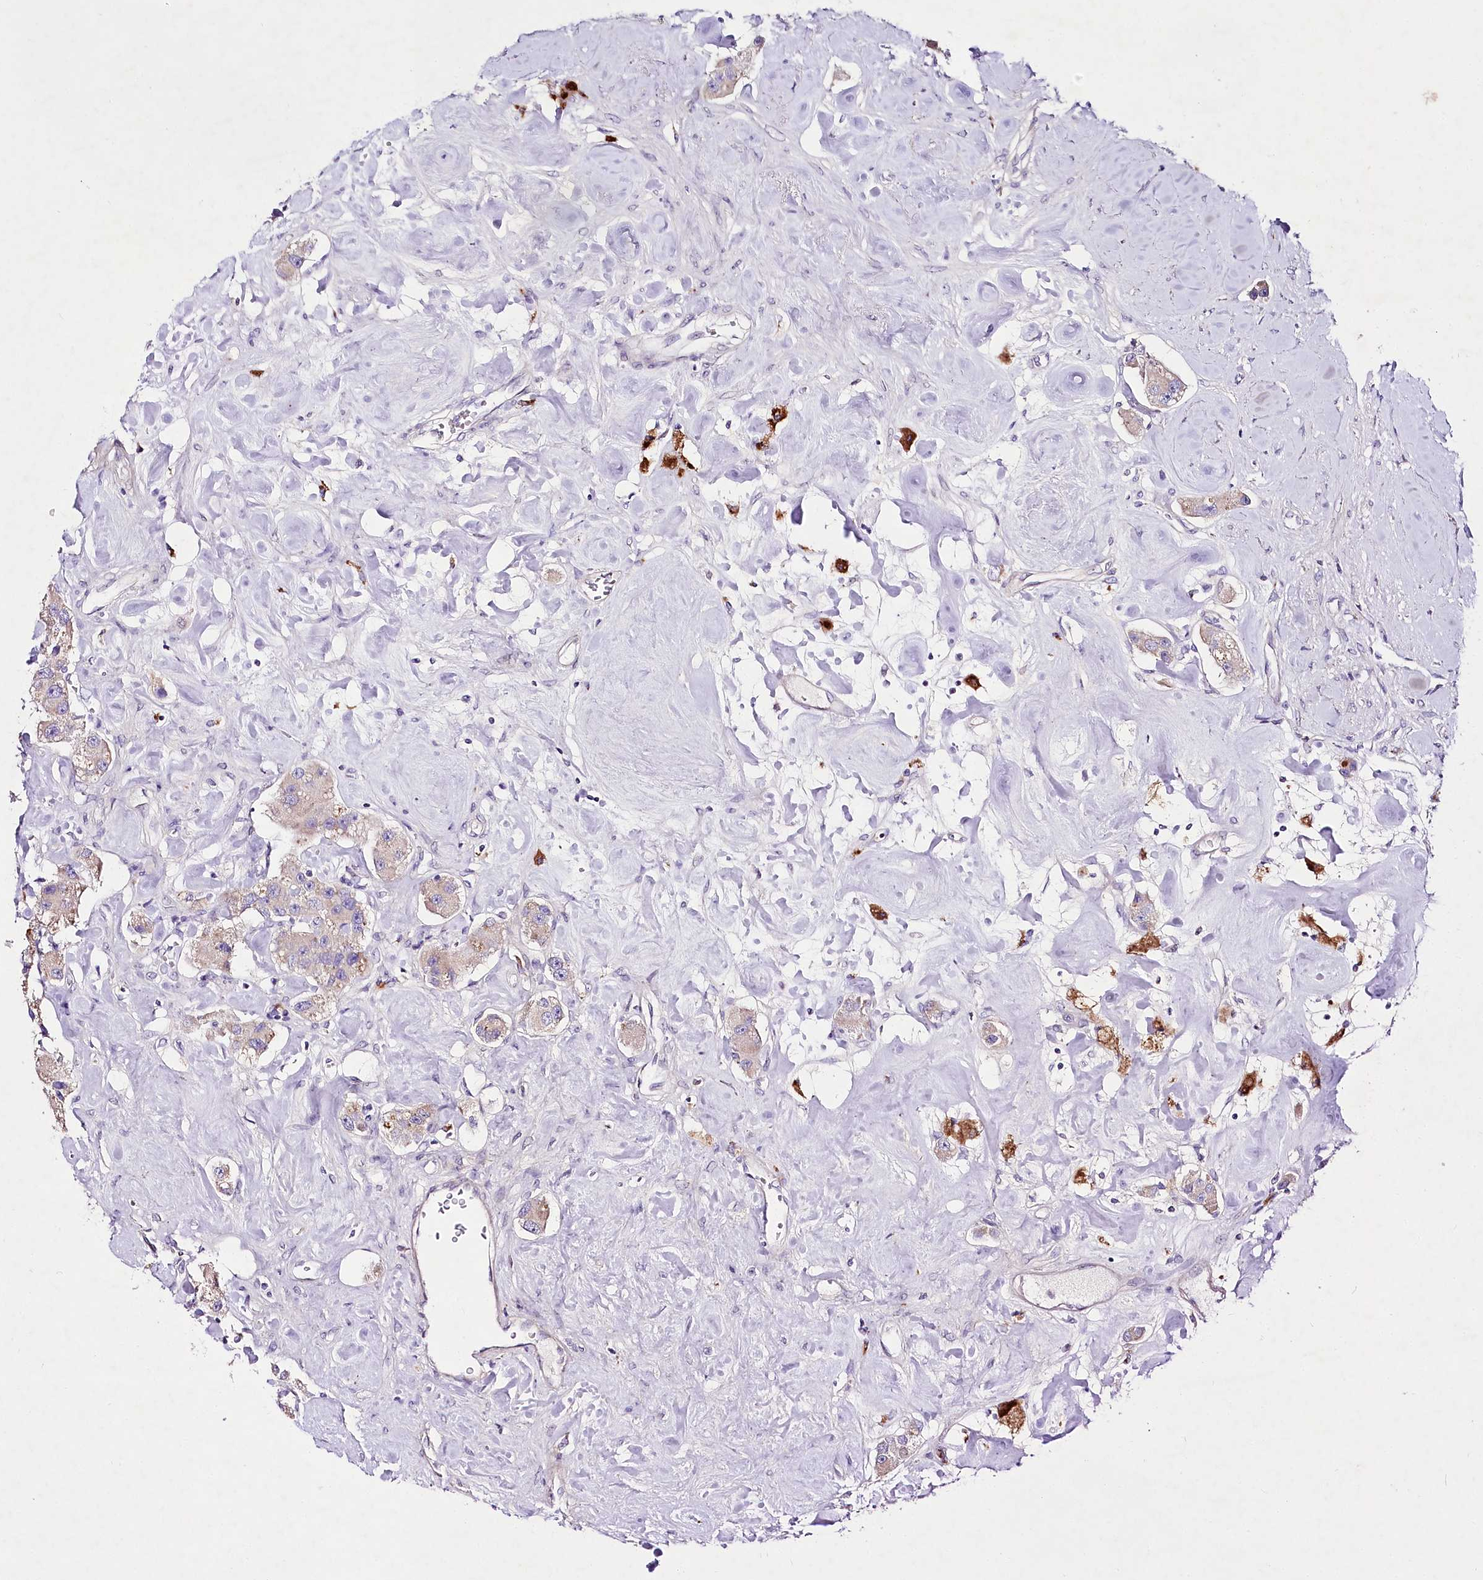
{"staining": {"intensity": "weak", "quantity": ">75%", "location": "cytoplasmic/membranous"}, "tissue": "carcinoid", "cell_type": "Tumor cells", "image_type": "cancer", "snomed": [{"axis": "morphology", "description": "Carcinoid, malignant, NOS"}, {"axis": "topography", "description": "Pancreas"}], "caption": "Immunohistochemistry (IHC) histopathology image of neoplastic tissue: carcinoid (malignant) stained using immunohistochemistry (IHC) reveals low levels of weak protein expression localized specifically in the cytoplasmic/membranous of tumor cells, appearing as a cytoplasmic/membranous brown color.", "gene": "LRRC14B", "patient": {"sex": "male", "age": 41}}